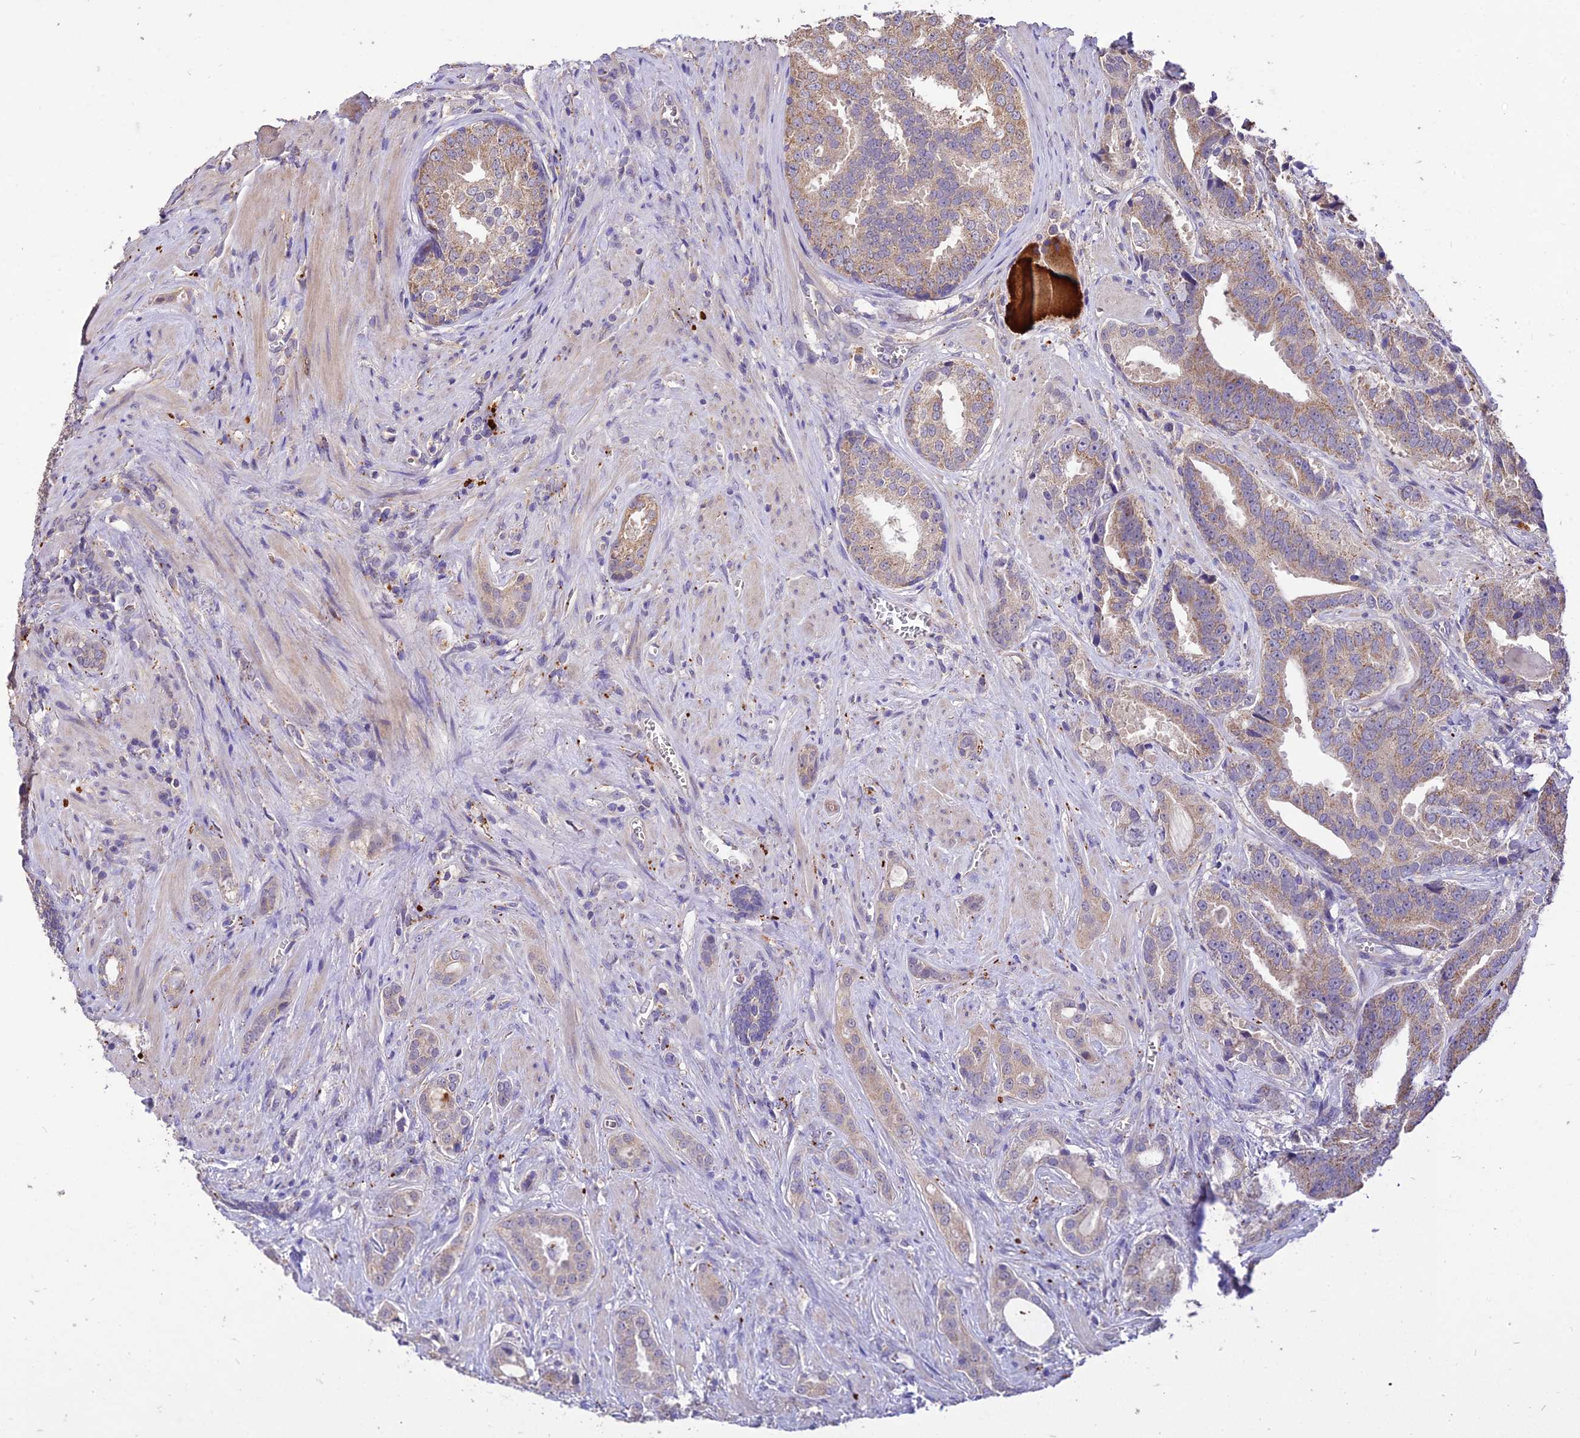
{"staining": {"intensity": "weak", "quantity": ">75%", "location": "cytoplasmic/membranous"}, "tissue": "prostate cancer", "cell_type": "Tumor cells", "image_type": "cancer", "snomed": [{"axis": "morphology", "description": "Adenocarcinoma, High grade"}, {"axis": "topography", "description": "Prostate"}], "caption": "The photomicrograph exhibits staining of prostate cancer, revealing weak cytoplasmic/membranous protein positivity (brown color) within tumor cells. (DAB IHC, brown staining for protein, blue staining for nuclei).", "gene": "SDHD", "patient": {"sex": "male", "age": 55}}